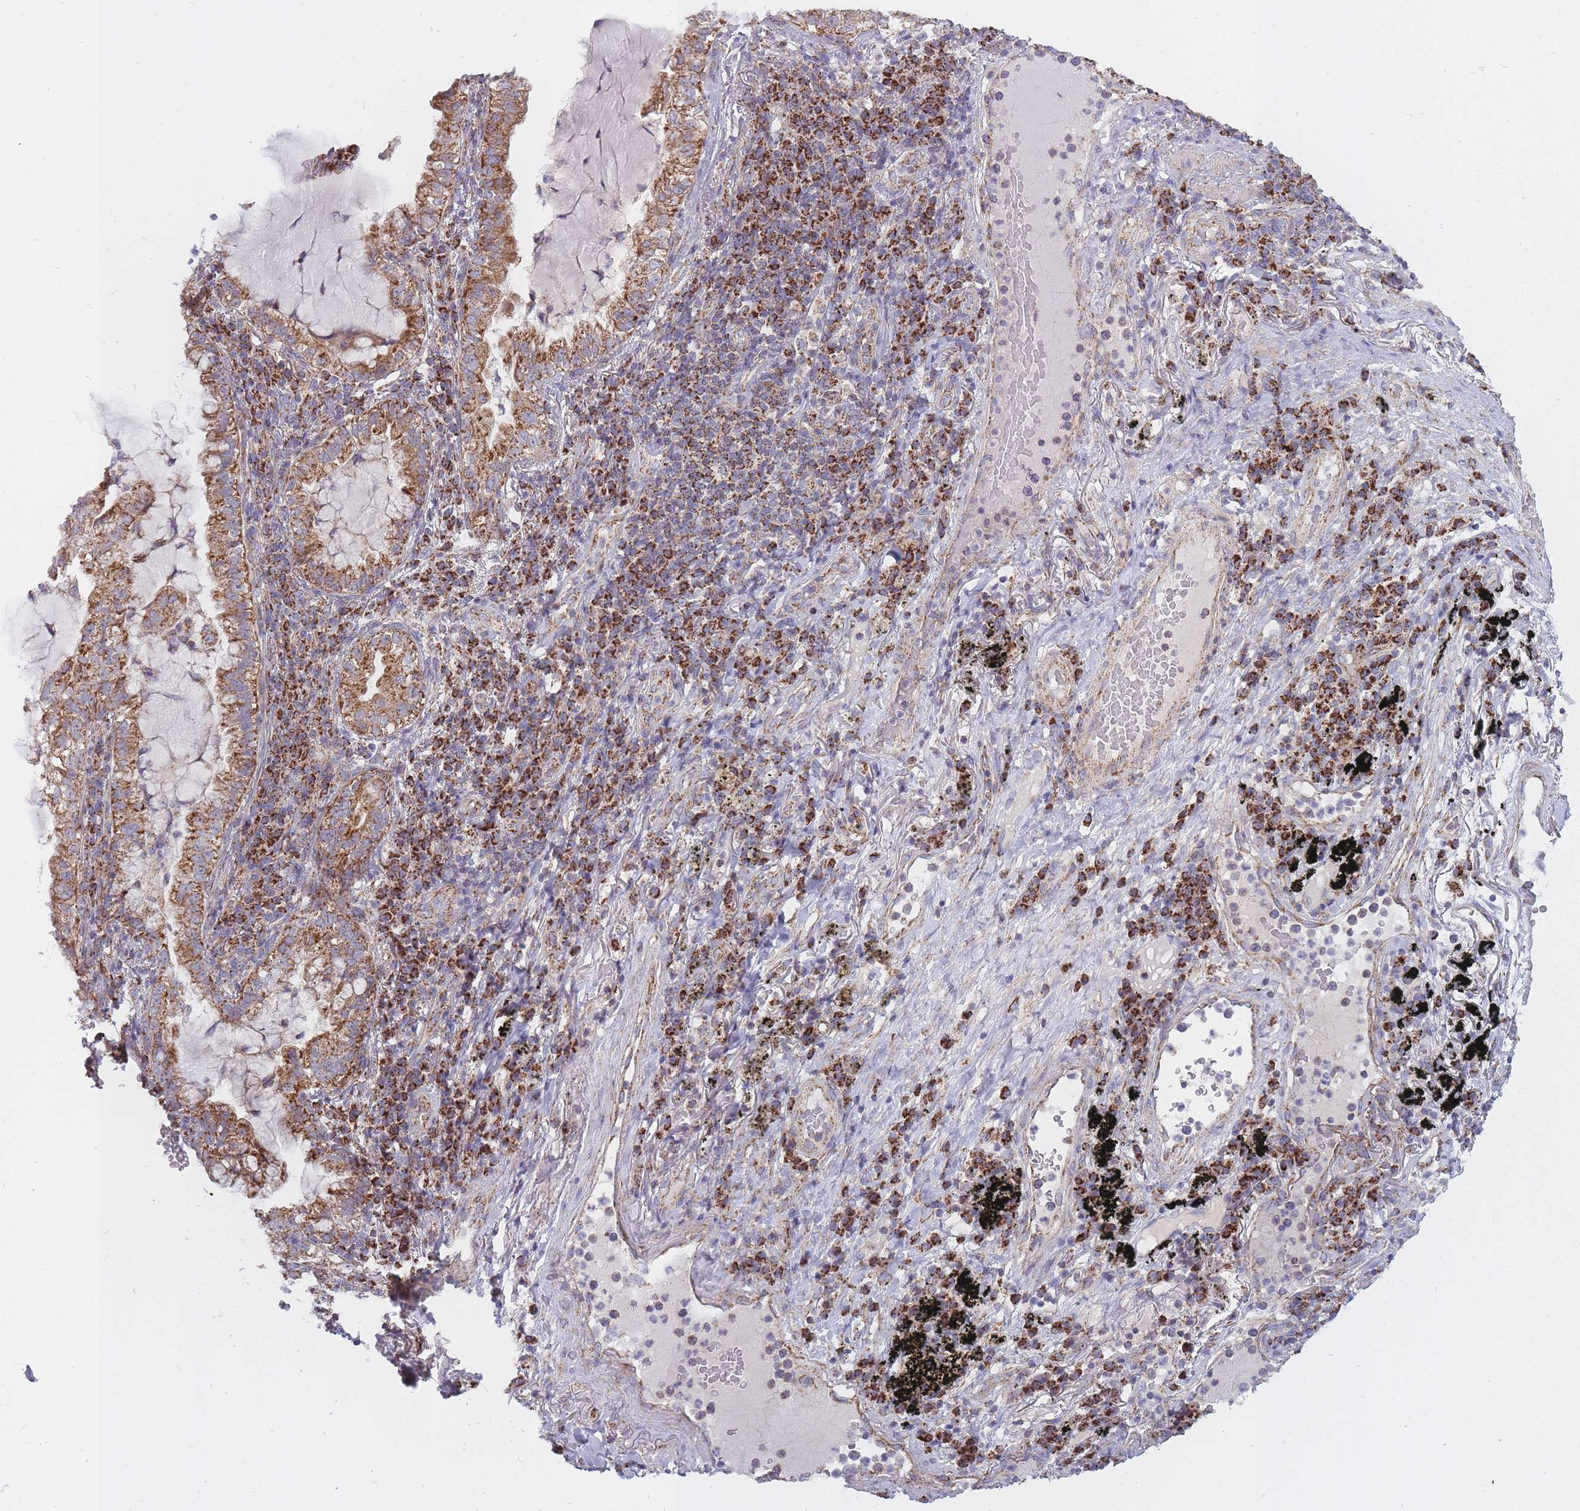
{"staining": {"intensity": "moderate", "quantity": ">75%", "location": "cytoplasmic/membranous"}, "tissue": "lung cancer", "cell_type": "Tumor cells", "image_type": "cancer", "snomed": [{"axis": "morphology", "description": "Adenocarcinoma, NOS"}, {"axis": "topography", "description": "Lung"}], "caption": "The micrograph displays a brown stain indicating the presence of a protein in the cytoplasmic/membranous of tumor cells in lung cancer. The staining is performed using DAB brown chromogen to label protein expression. The nuclei are counter-stained blue using hematoxylin.", "gene": "ALKBH4", "patient": {"sex": "female", "age": 73}}